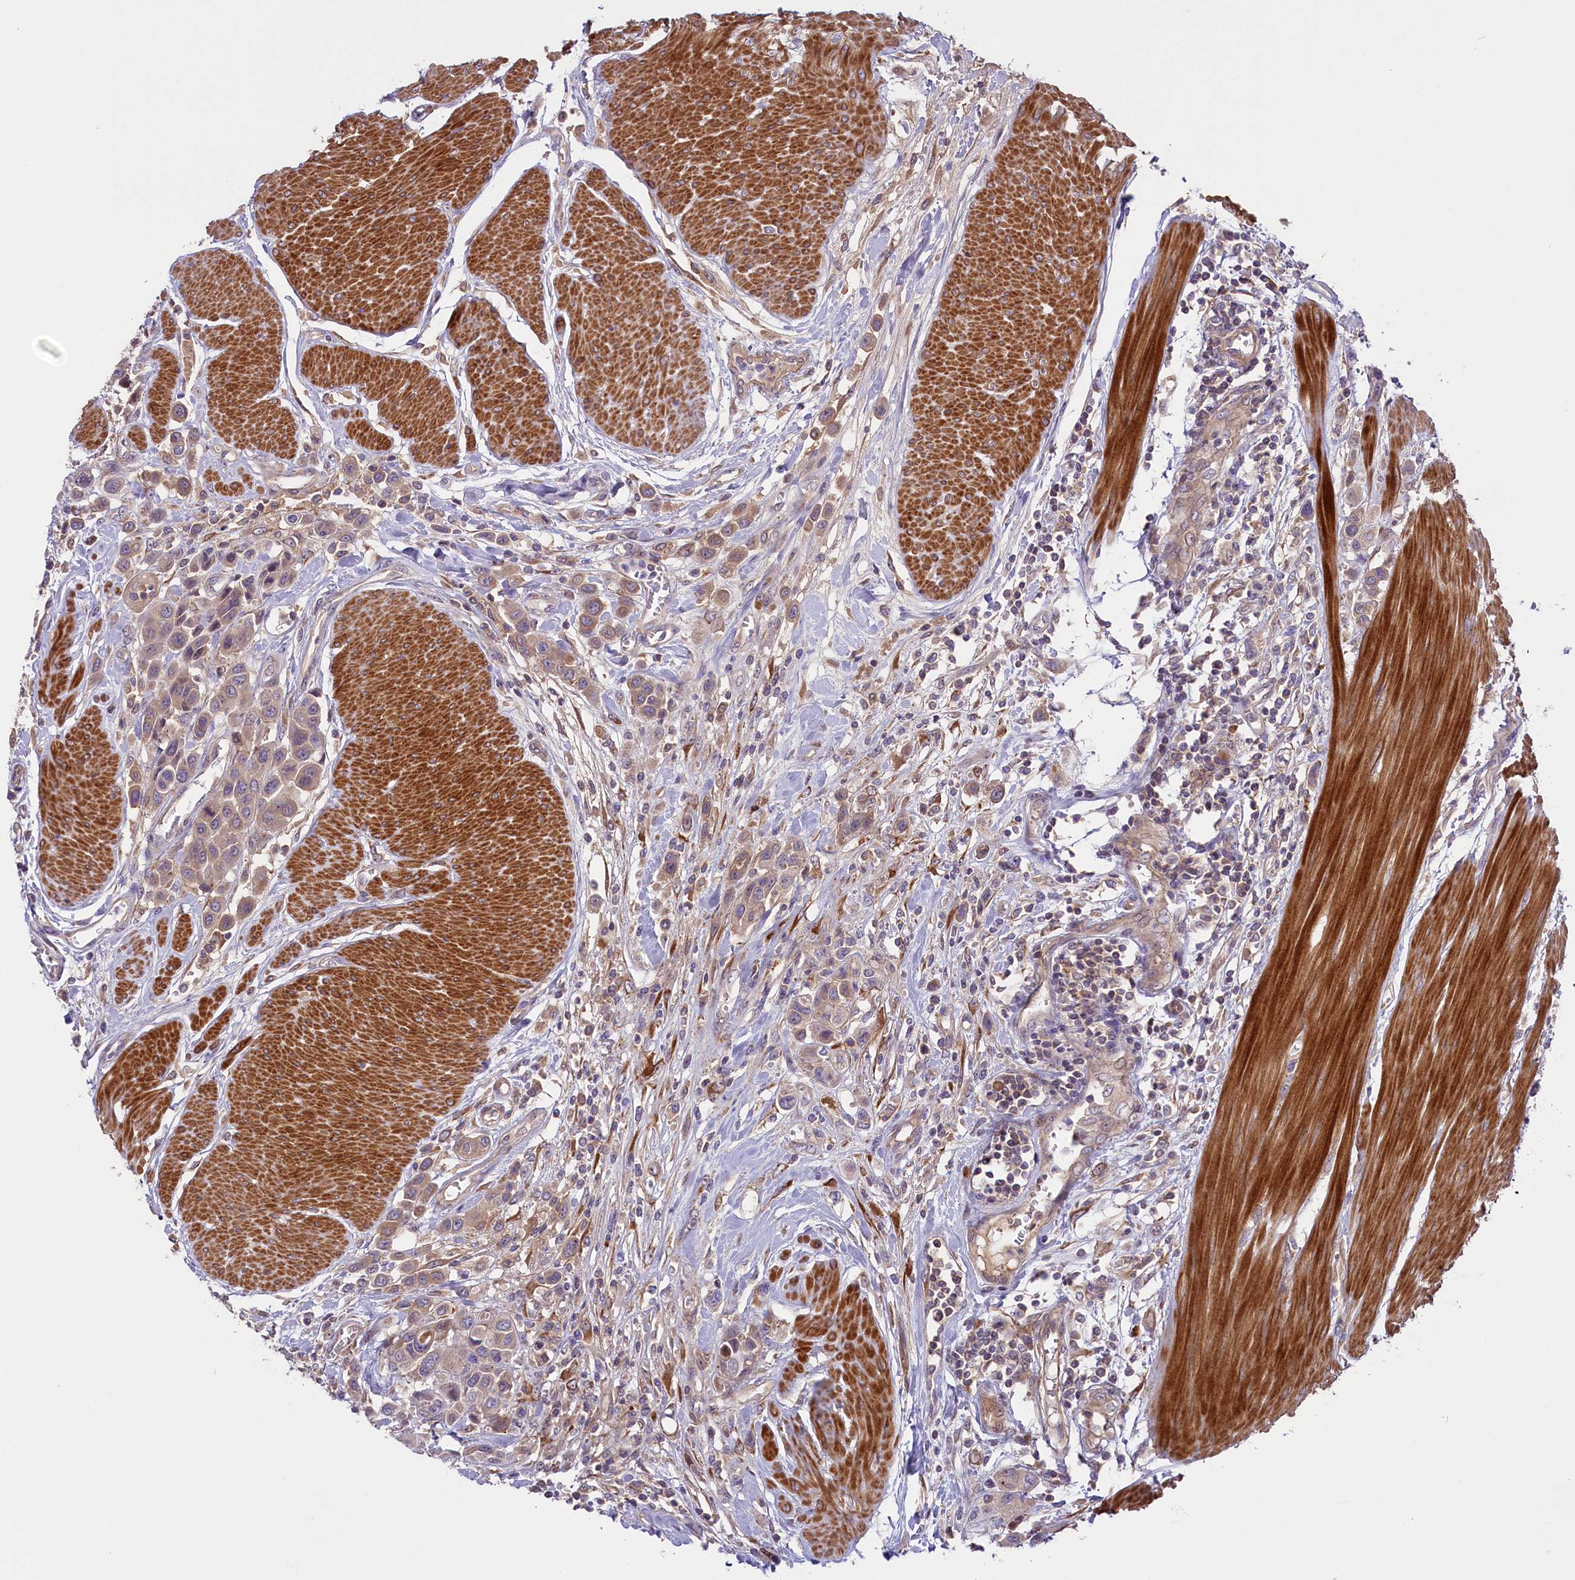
{"staining": {"intensity": "weak", "quantity": "25%-75%", "location": "cytoplasmic/membranous"}, "tissue": "urothelial cancer", "cell_type": "Tumor cells", "image_type": "cancer", "snomed": [{"axis": "morphology", "description": "Urothelial carcinoma, High grade"}, {"axis": "topography", "description": "Urinary bladder"}], "caption": "Immunohistochemistry of urothelial carcinoma (high-grade) reveals low levels of weak cytoplasmic/membranous staining in about 25%-75% of tumor cells.", "gene": "COG8", "patient": {"sex": "male", "age": 50}}